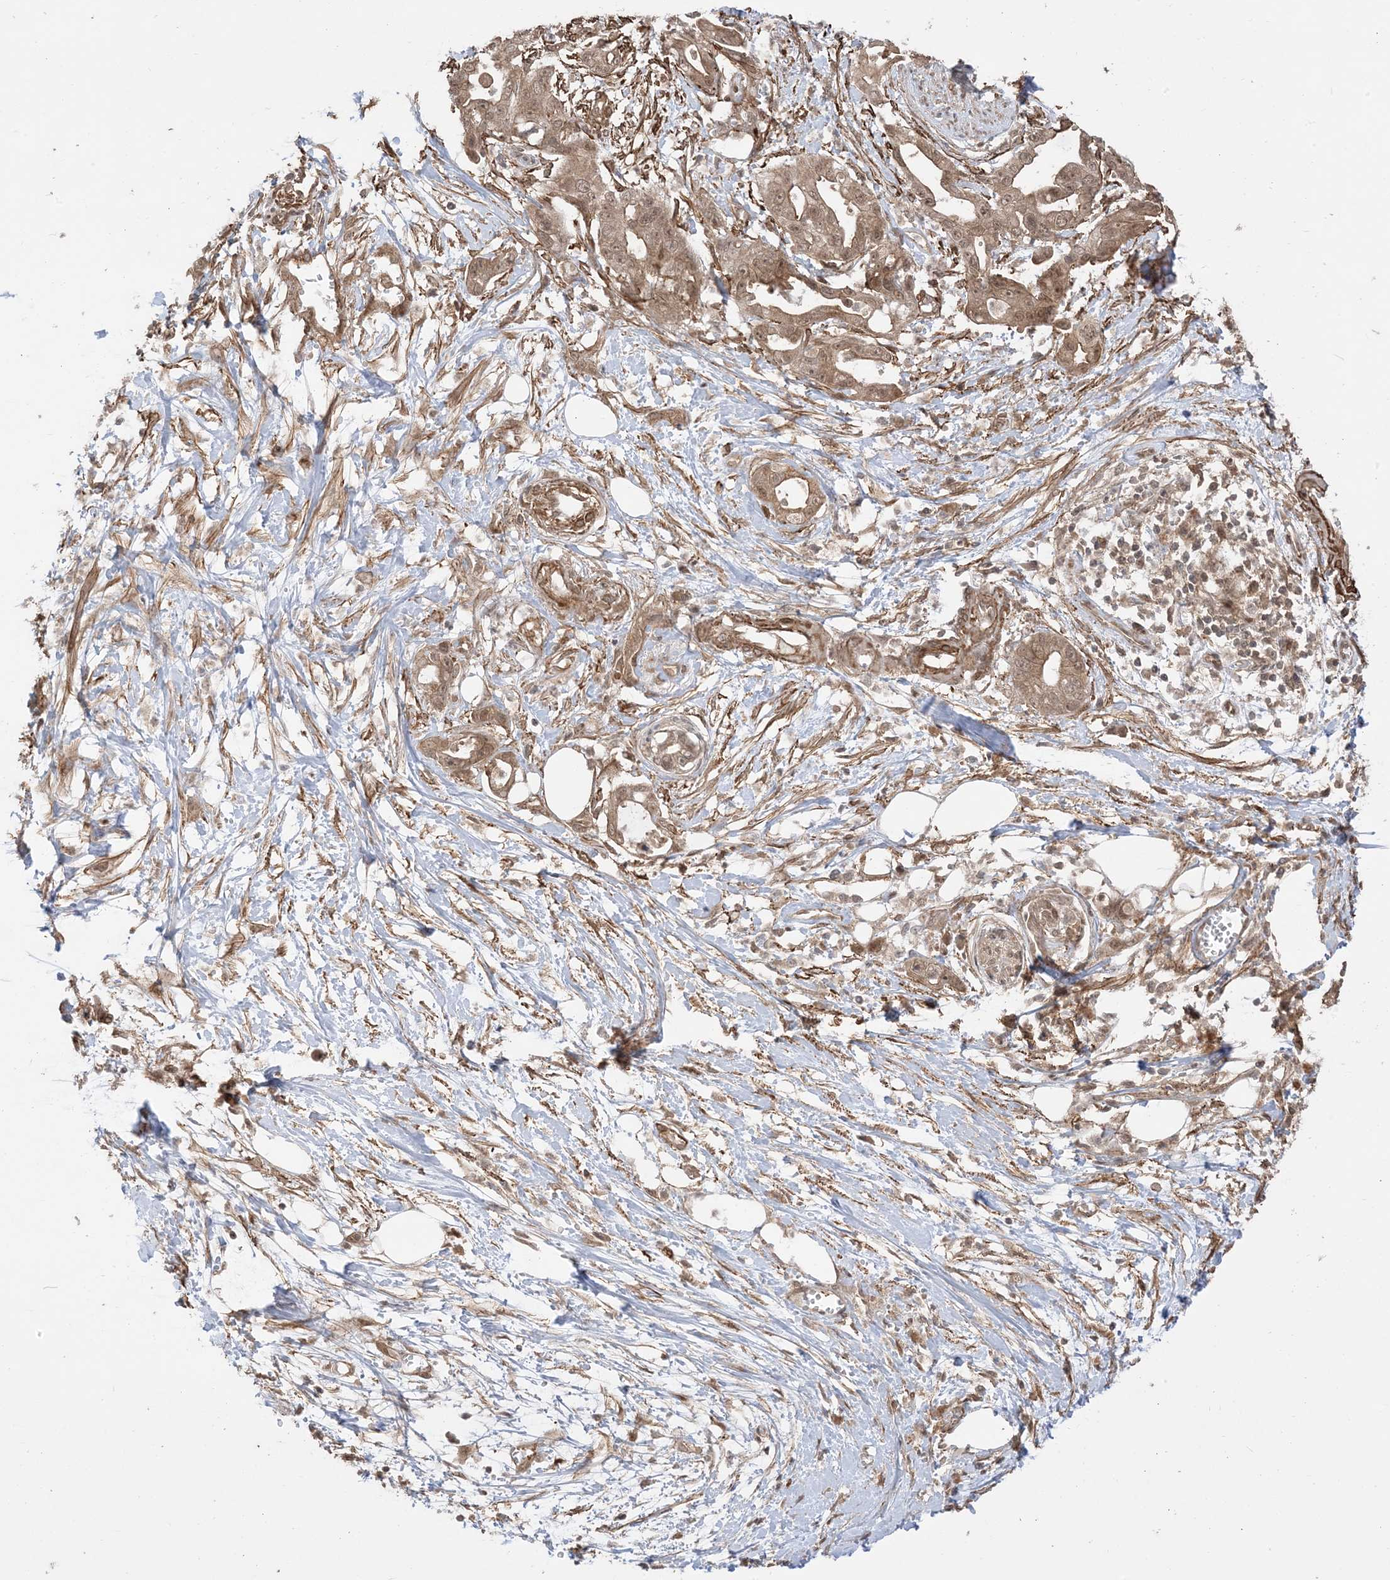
{"staining": {"intensity": "moderate", "quantity": ">75%", "location": "cytoplasmic/membranous,nuclear"}, "tissue": "pancreatic cancer", "cell_type": "Tumor cells", "image_type": "cancer", "snomed": [{"axis": "morphology", "description": "Adenocarcinoma, NOS"}, {"axis": "topography", "description": "Pancreas"}], "caption": "A medium amount of moderate cytoplasmic/membranous and nuclear staining is seen in approximately >75% of tumor cells in pancreatic cancer (adenocarcinoma) tissue. (Brightfield microscopy of DAB IHC at high magnification).", "gene": "TBCC", "patient": {"sex": "male", "age": 68}}